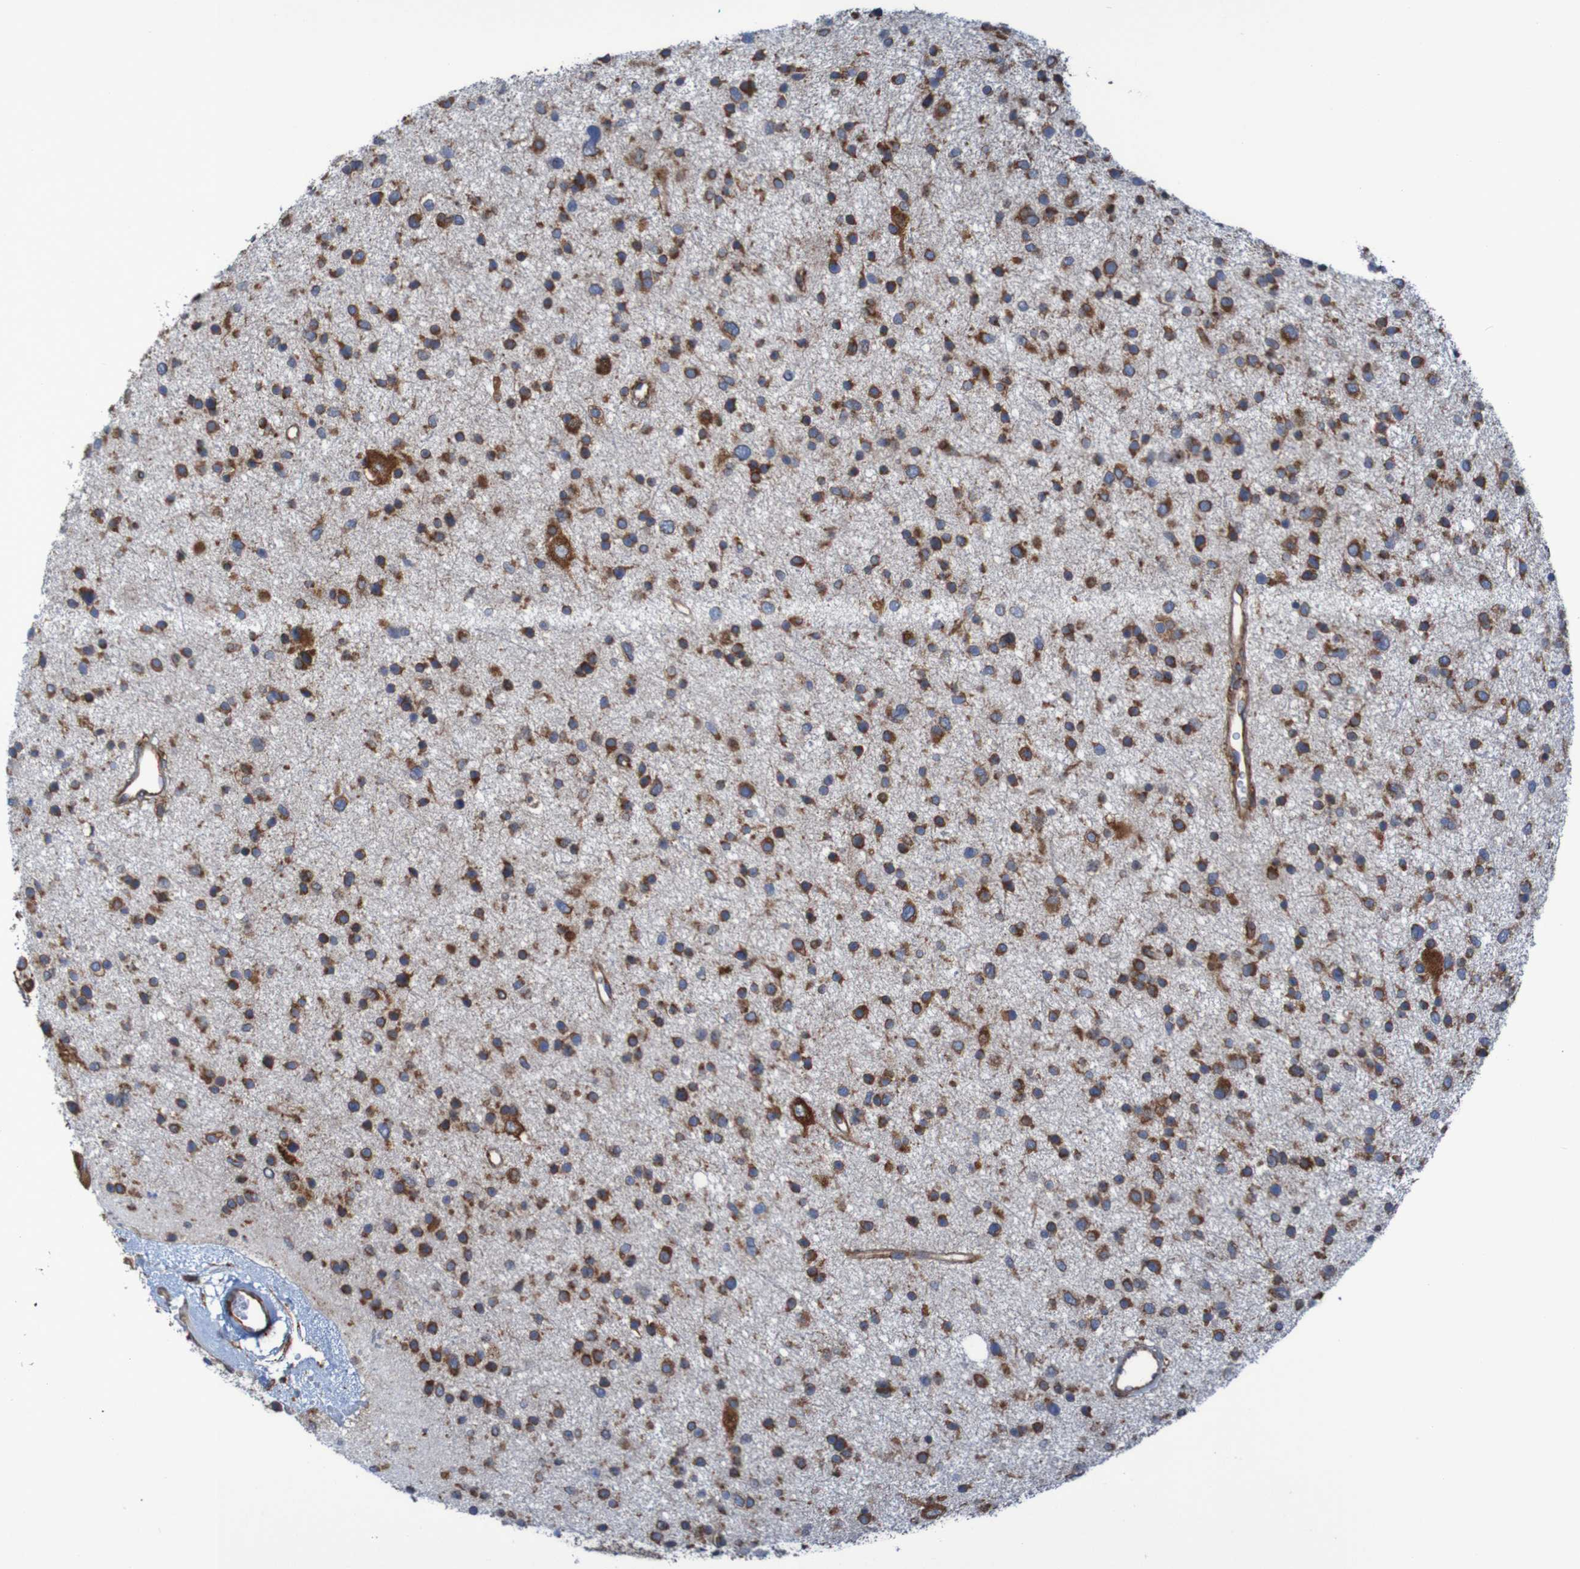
{"staining": {"intensity": "moderate", "quantity": ">75%", "location": "cytoplasmic/membranous"}, "tissue": "glioma", "cell_type": "Tumor cells", "image_type": "cancer", "snomed": [{"axis": "morphology", "description": "Glioma, malignant, Low grade"}, {"axis": "topography", "description": "Brain"}], "caption": "Protein staining exhibits moderate cytoplasmic/membranous expression in approximately >75% of tumor cells in glioma.", "gene": "RPL10", "patient": {"sex": "female", "age": 37}}